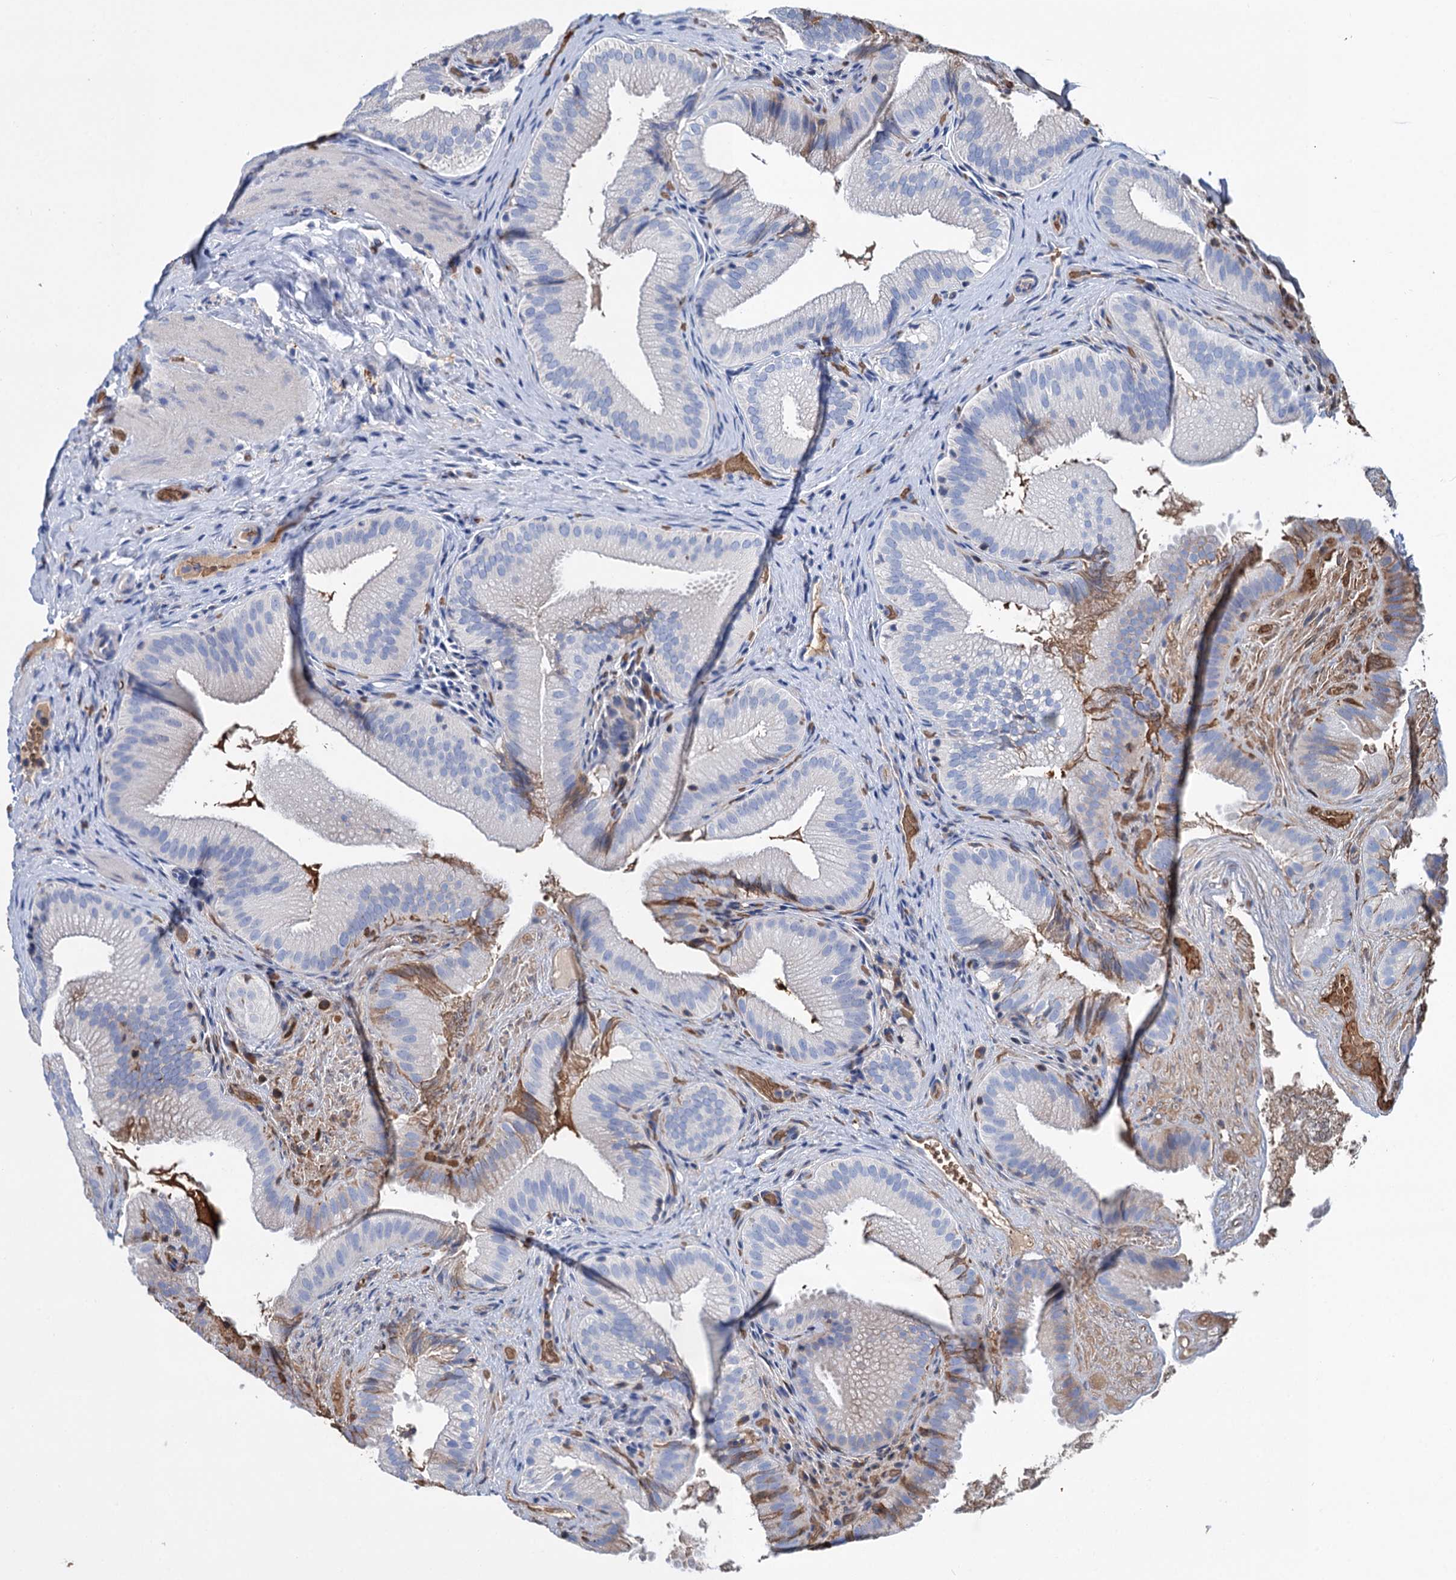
{"staining": {"intensity": "moderate", "quantity": "<25%", "location": "cytoplasmic/membranous"}, "tissue": "gallbladder", "cell_type": "Glandular cells", "image_type": "normal", "snomed": [{"axis": "morphology", "description": "Normal tissue, NOS"}, {"axis": "topography", "description": "Gallbladder"}], "caption": "Immunohistochemical staining of unremarkable human gallbladder demonstrates moderate cytoplasmic/membranous protein expression in about <25% of glandular cells. Using DAB (3,3'-diaminobenzidine) (brown) and hematoxylin (blue) stains, captured at high magnification using brightfield microscopy.", "gene": "RPUSD3", "patient": {"sex": "female", "age": 30}}